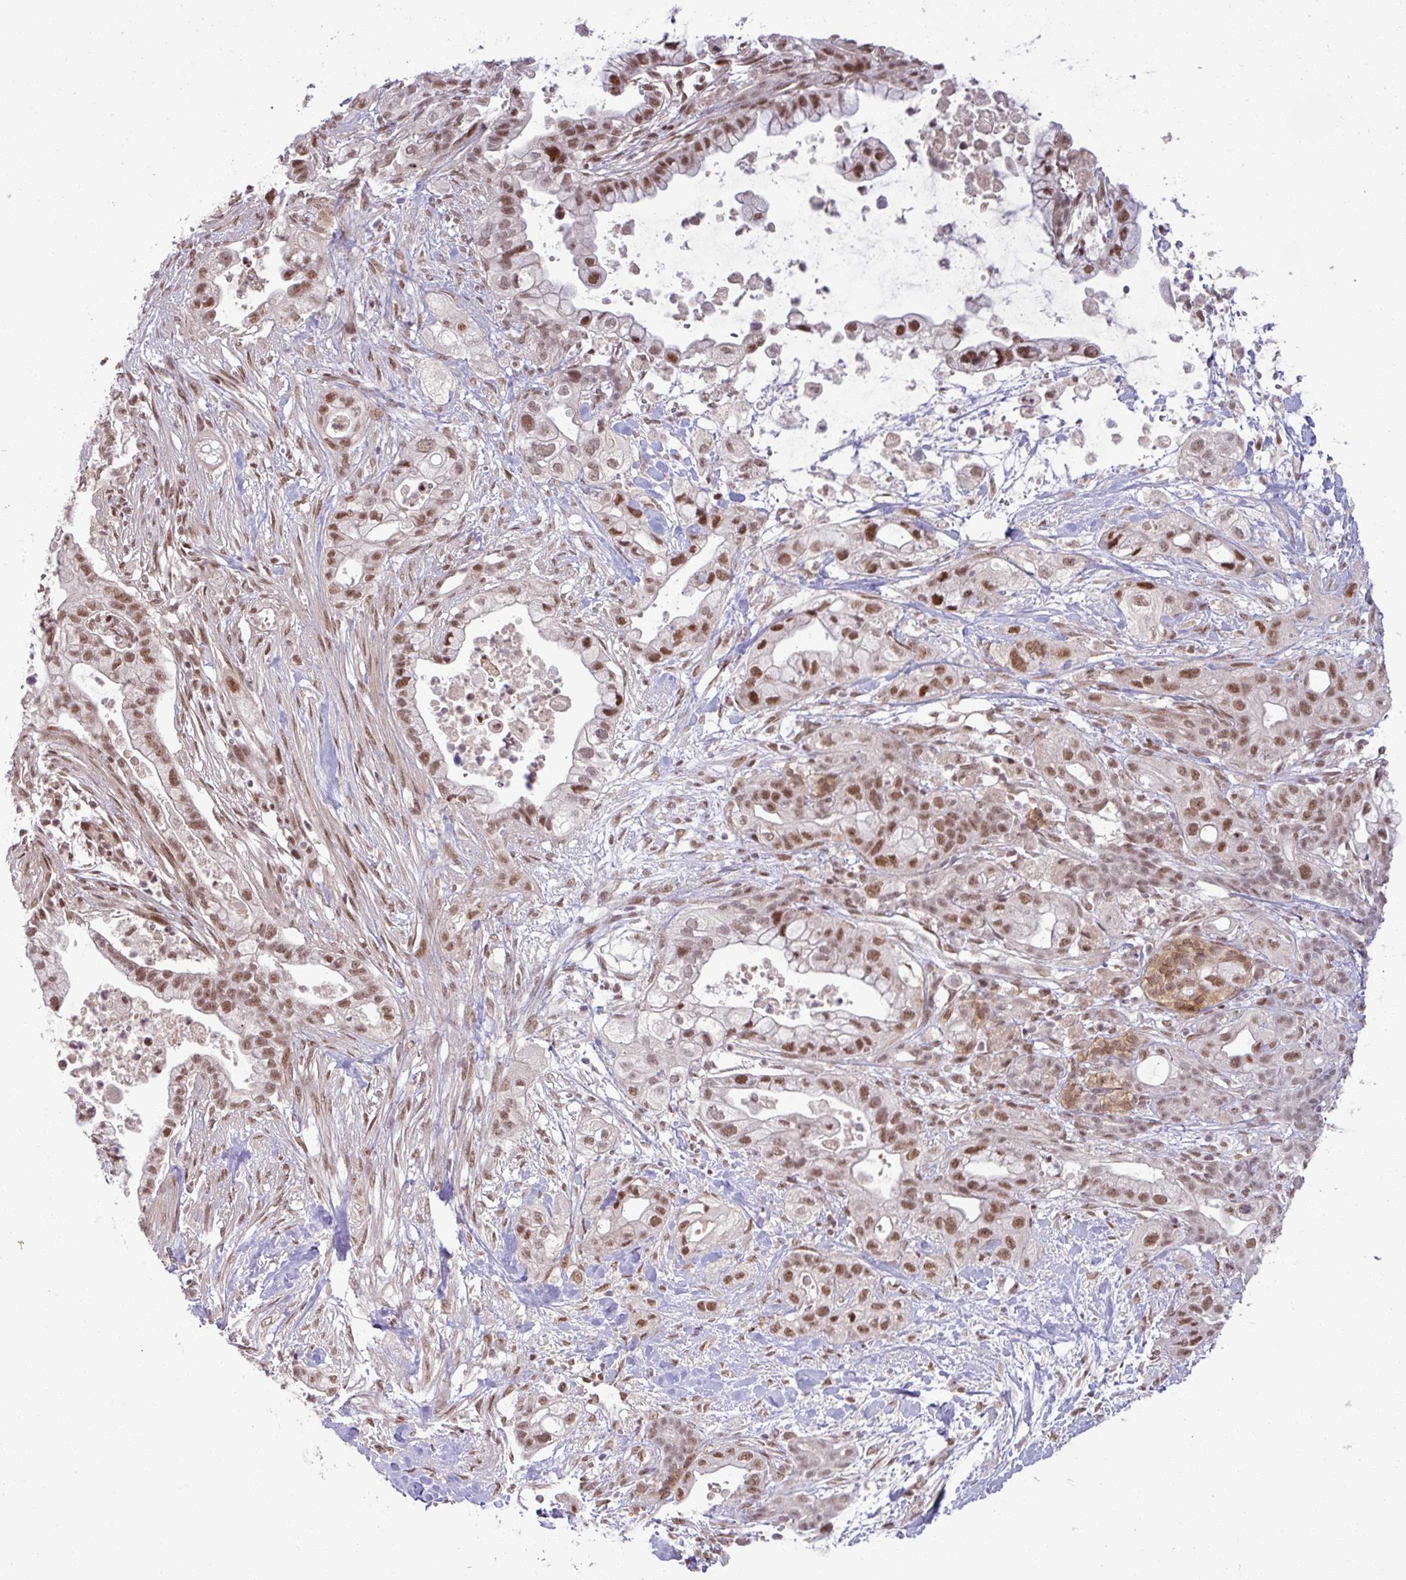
{"staining": {"intensity": "moderate", "quantity": ">75%", "location": "nuclear"}, "tissue": "pancreatic cancer", "cell_type": "Tumor cells", "image_type": "cancer", "snomed": [{"axis": "morphology", "description": "Adenocarcinoma, NOS"}, {"axis": "topography", "description": "Pancreas"}], "caption": "High-power microscopy captured an immunohistochemistry image of pancreatic cancer, revealing moderate nuclear expression in about >75% of tumor cells.", "gene": "PTPN20", "patient": {"sex": "male", "age": 44}}